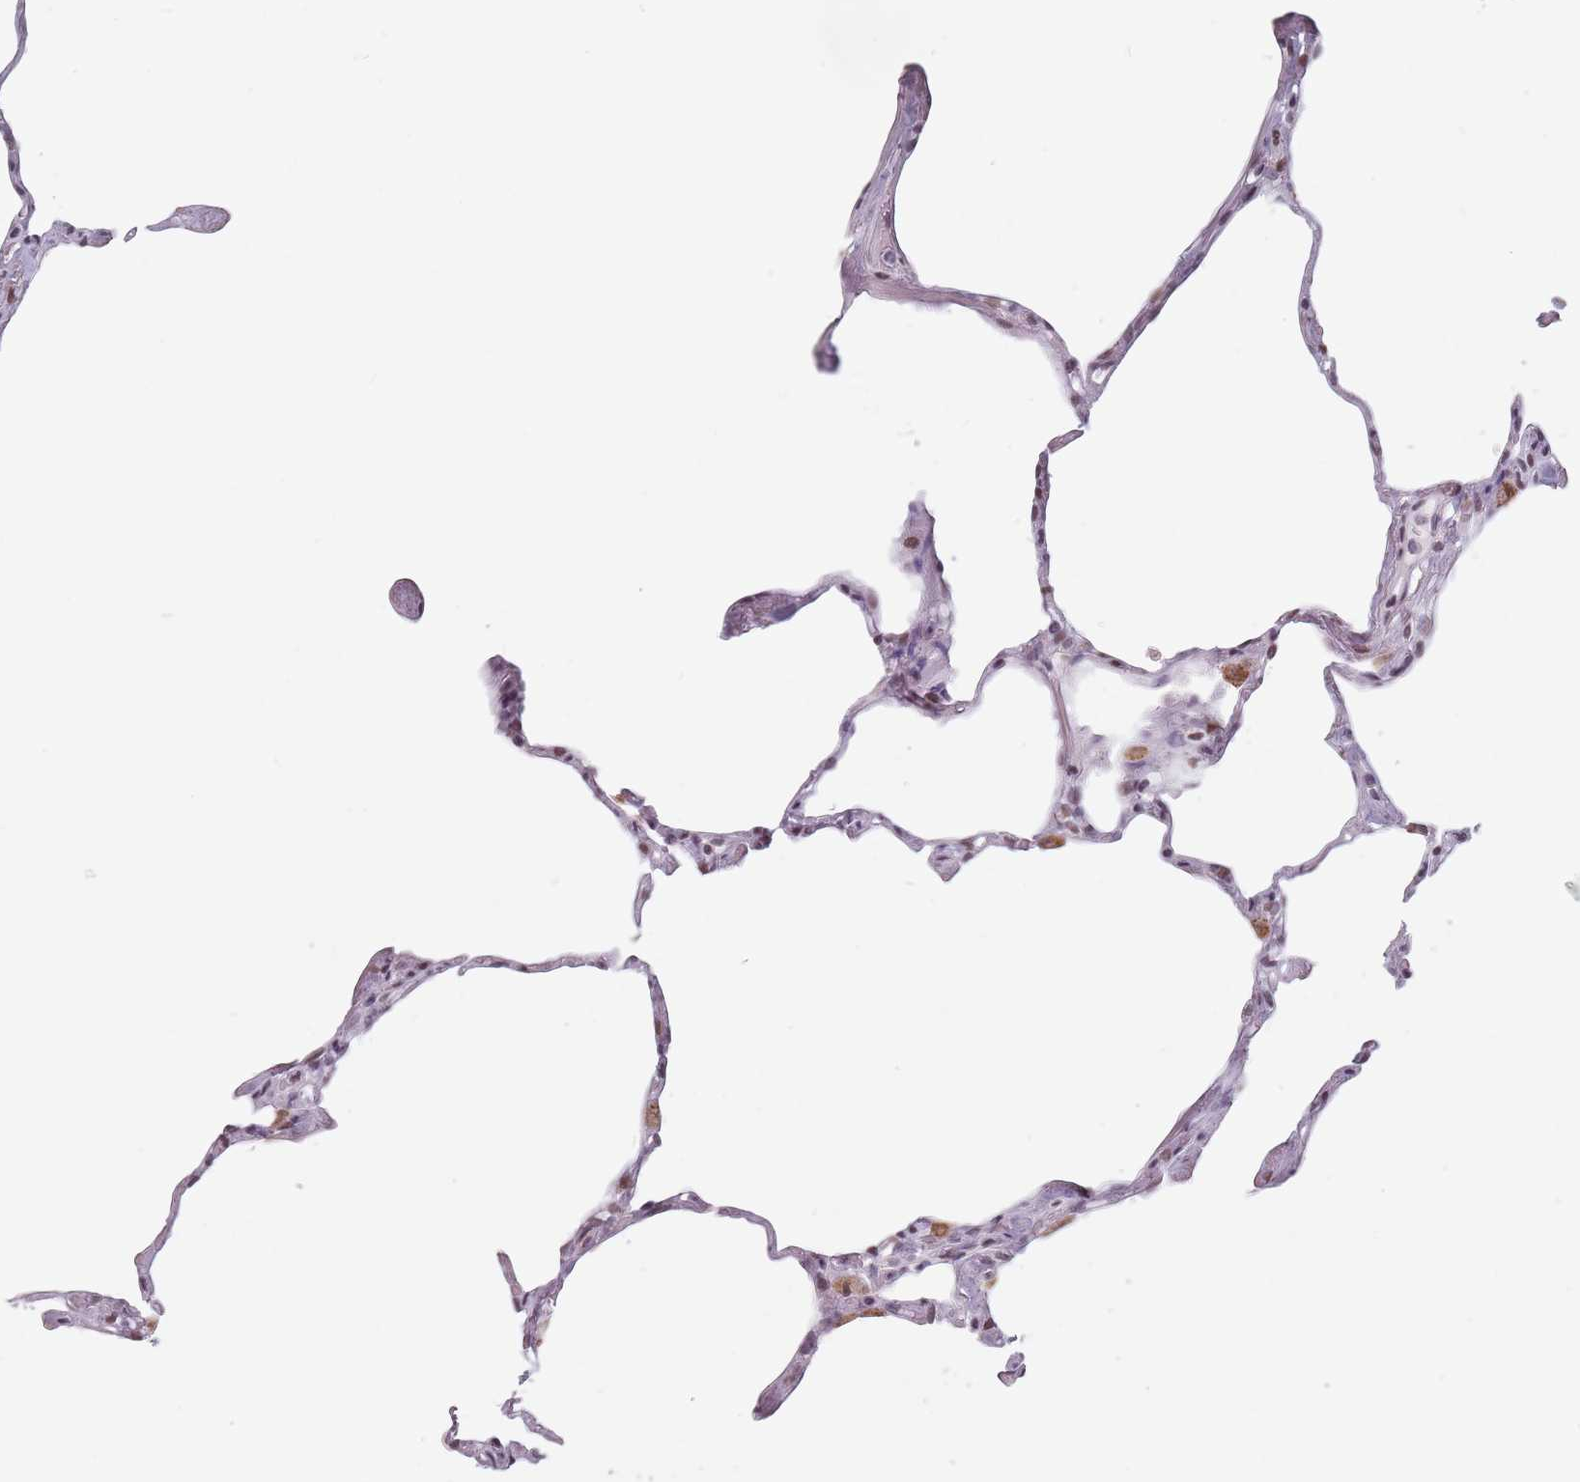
{"staining": {"intensity": "weak", "quantity": "<25%", "location": "nuclear"}, "tissue": "lung", "cell_type": "Alveolar cells", "image_type": "normal", "snomed": [{"axis": "morphology", "description": "Normal tissue, NOS"}, {"axis": "topography", "description": "Lung"}], "caption": "High magnification brightfield microscopy of benign lung stained with DAB (3,3'-diaminobenzidine) (brown) and counterstained with hematoxylin (blue): alveolar cells show no significant positivity. Brightfield microscopy of immunohistochemistry stained with DAB (3,3'-diaminobenzidine) (brown) and hematoxylin (blue), captured at high magnification.", "gene": "PTCHD1", "patient": {"sex": "male", "age": 65}}